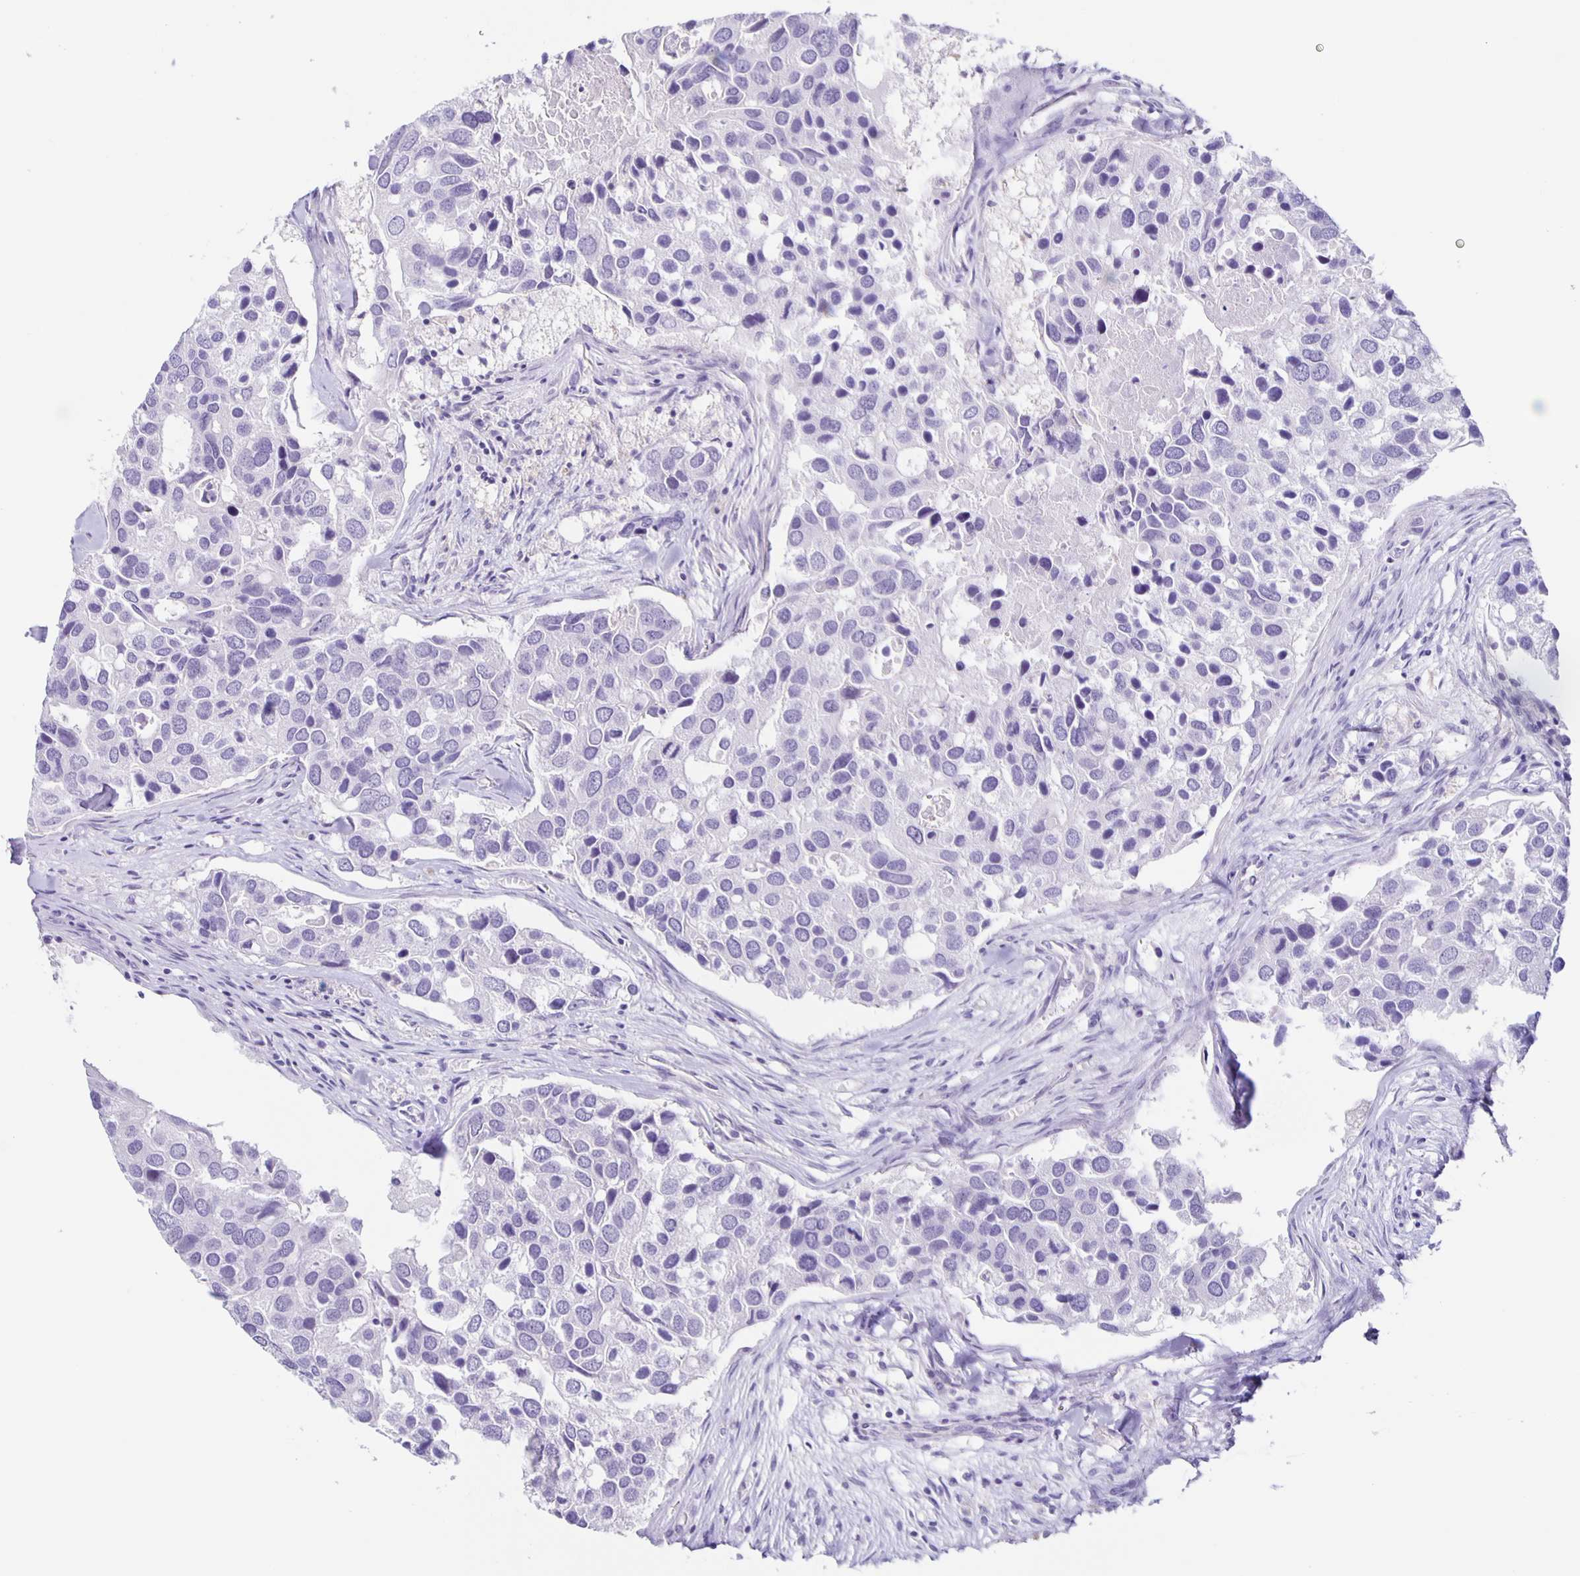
{"staining": {"intensity": "negative", "quantity": "none", "location": "none"}, "tissue": "breast cancer", "cell_type": "Tumor cells", "image_type": "cancer", "snomed": [{"axis": "morphology", "description": "Duct carcinoma"}, {"axis": "topography", "description": "Breast"}], "caption": "This is a photomicrograph of IHC staining of breast cancer (infiltrating ductal carcinoma), which shows no expression in tumor cells.", "gene": "SLC12A3", "patient": {"sex": "female", "age": 83}}